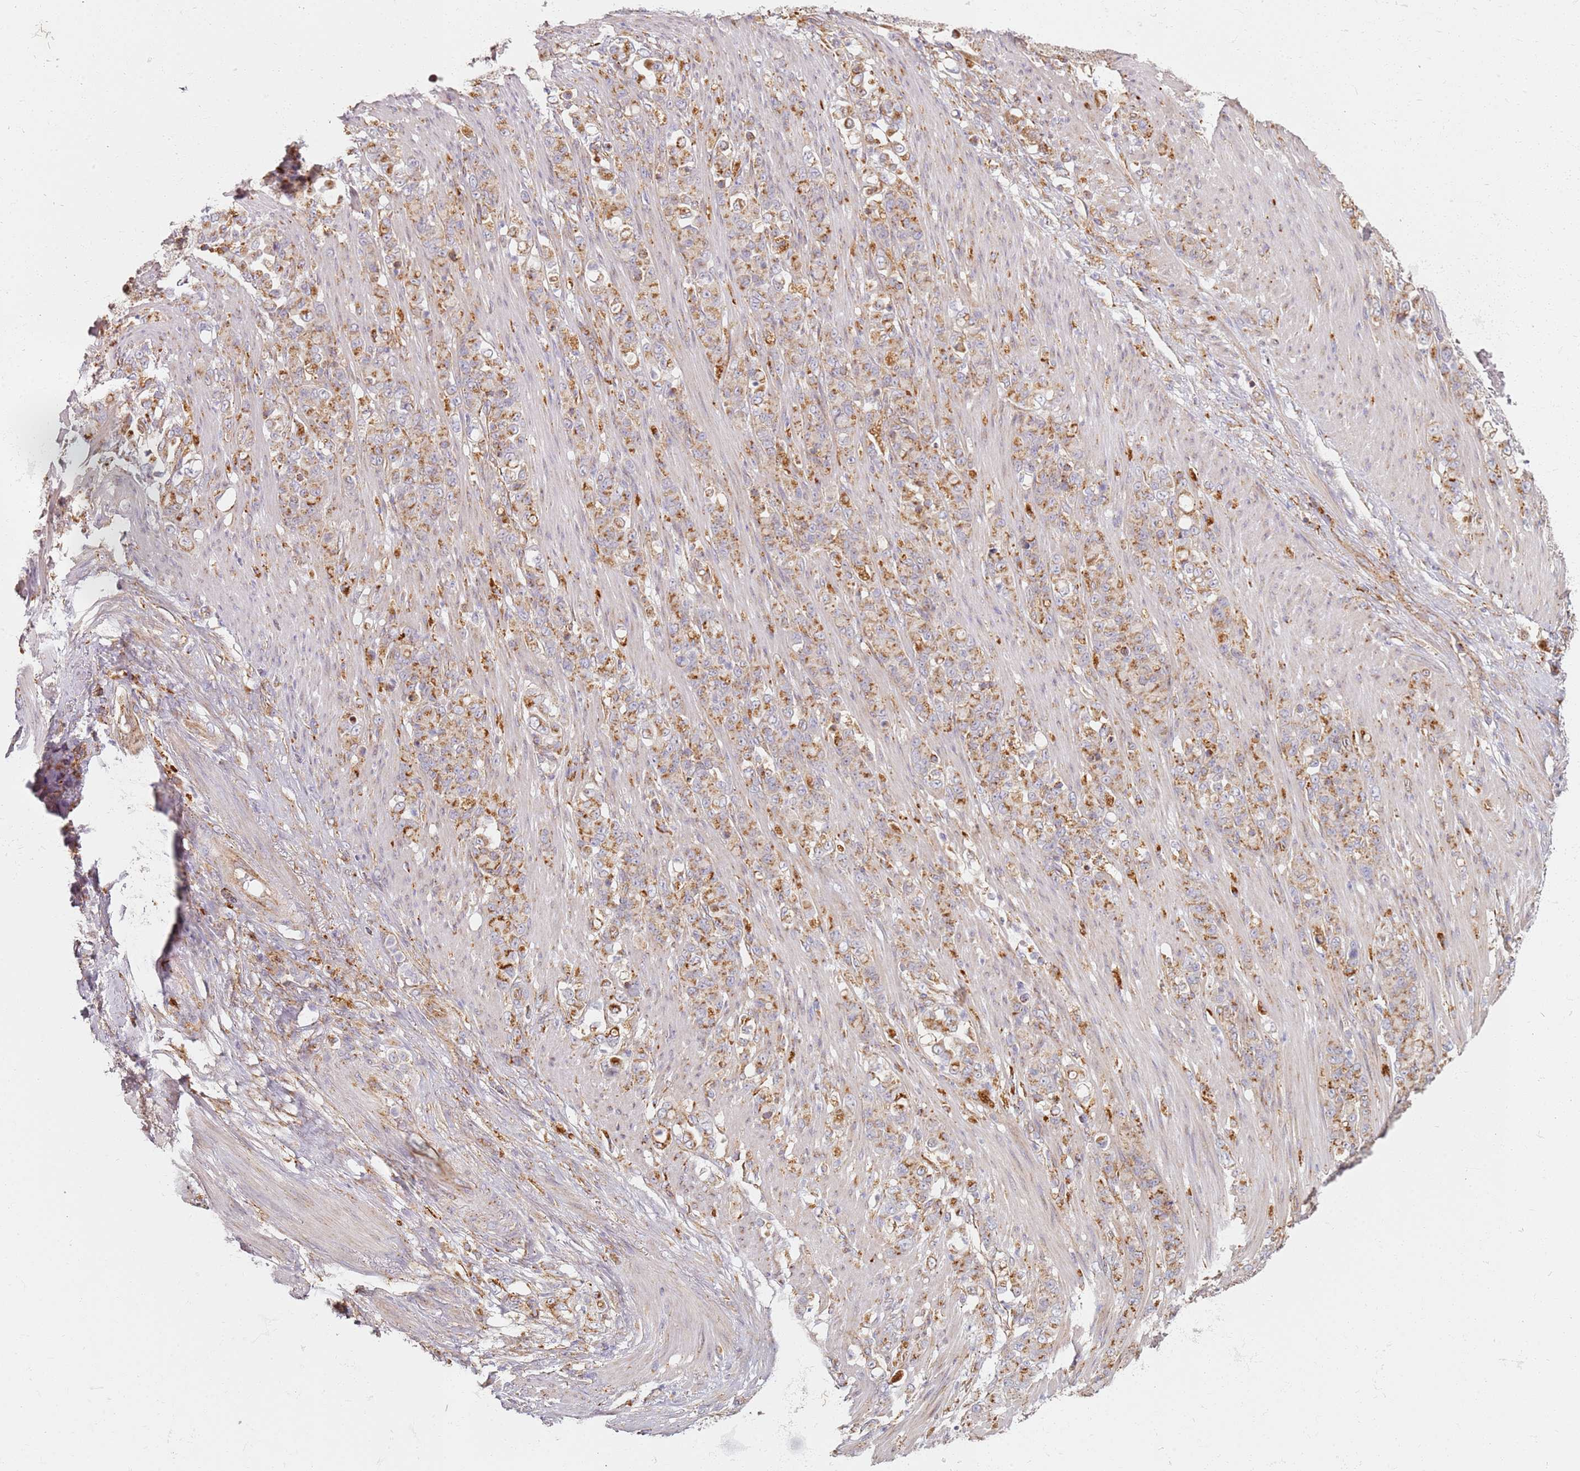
{"staining": {"intensity": "moderate", "quantity": ">75%", "location": "cytoplasmic/membranous"}, "tissue": "stomach cancer", "cell_type": "Tumor cells", "image_type": "cancer", "snomed": [{"axis": "morphology", "description": "Normal tissue, NOS"}, {"axis": "morphology", "description": "Adenocarcinoma, NOS"}, {"axis": "topography", "description": "Stomach"}], "caption": "Human adenocarcinoma (stomach) stained for a protein (brown) exhibits moderate cytoplasmic/membranous positive expression in approximately >75% of tumor cells.", "gene": "PROKR2", "patient": {"sex": "female", "age": 79}}